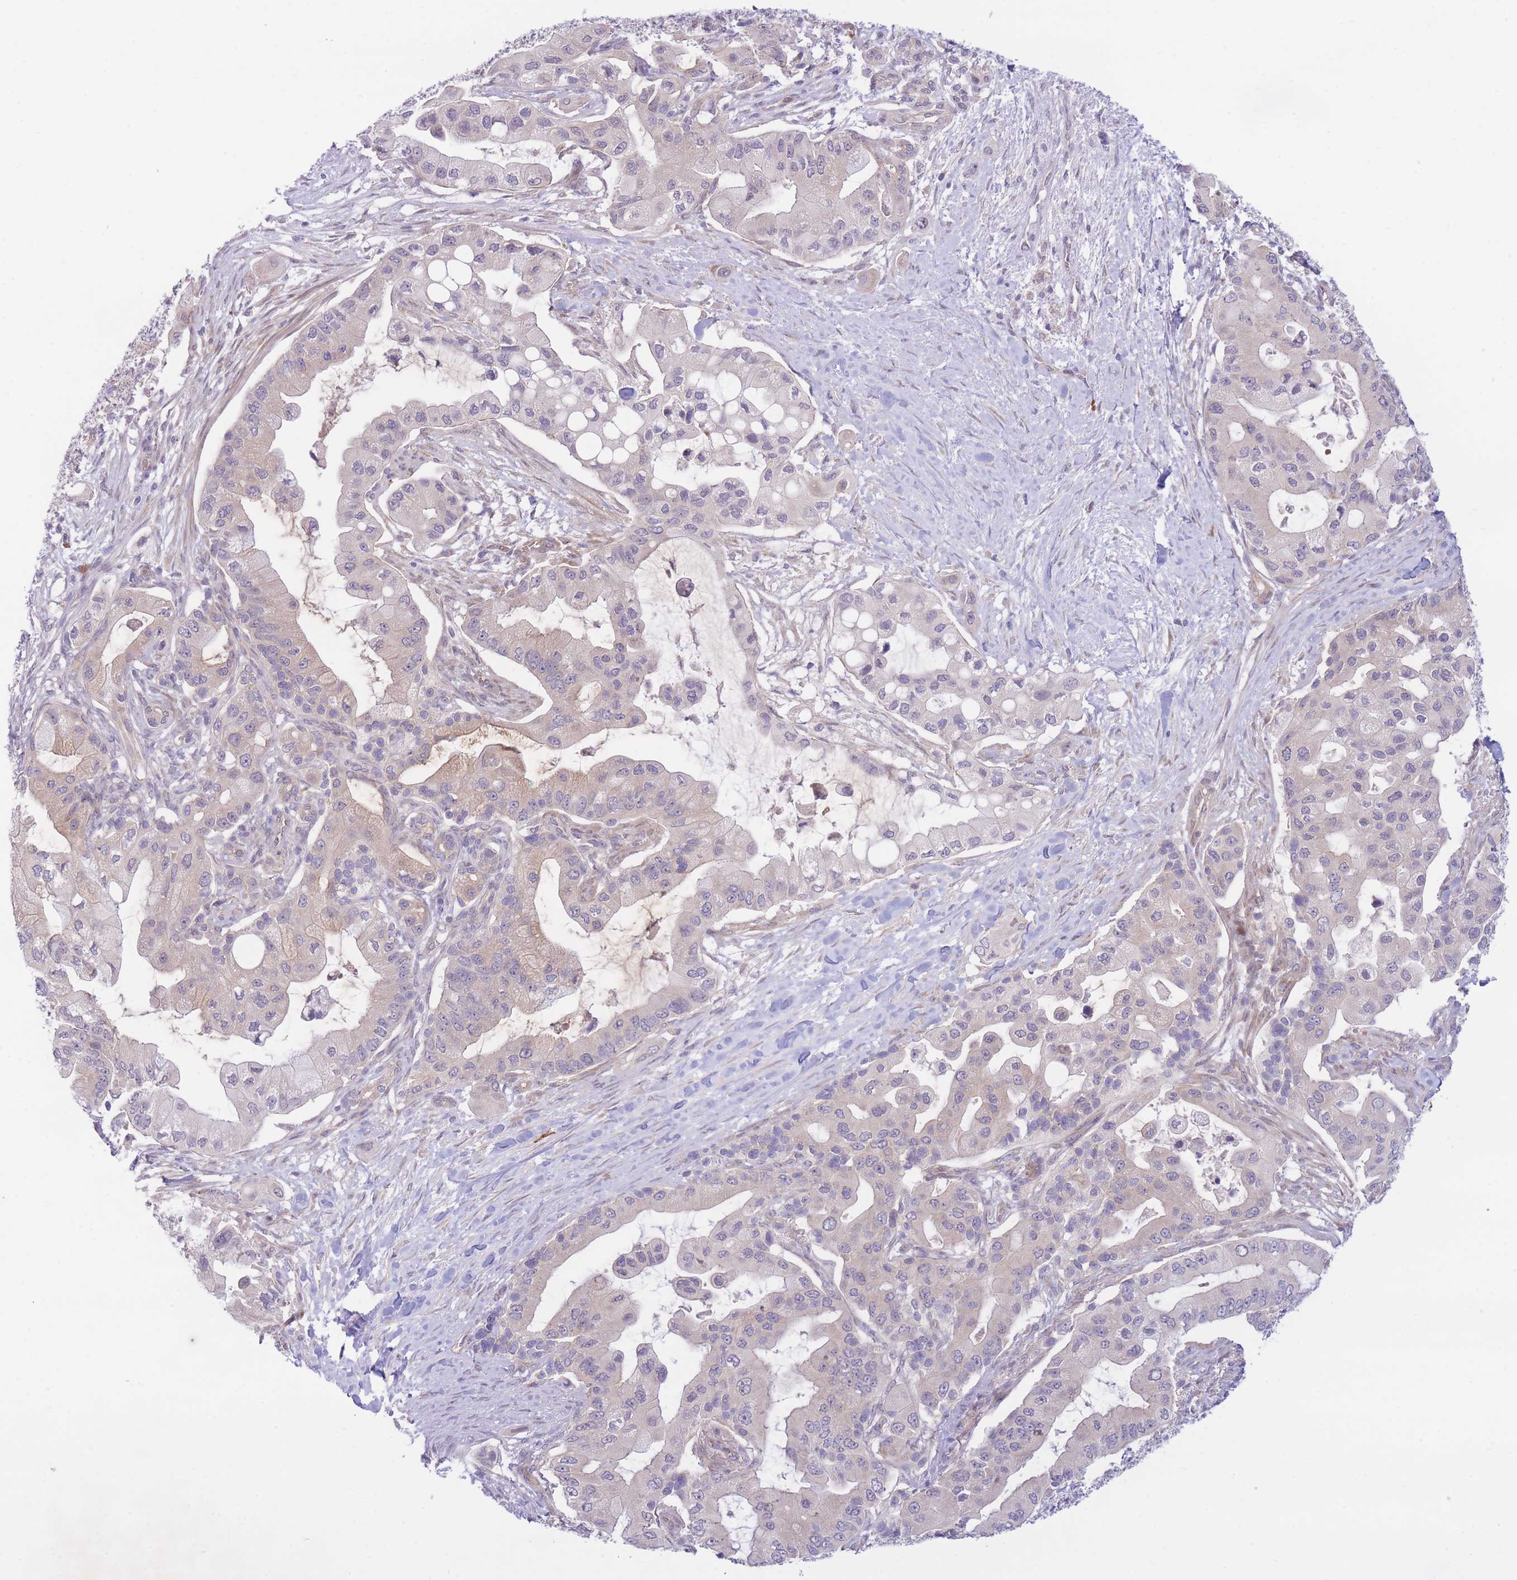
{"staining": {"intensity": "negative", "quantity": "none", "location": "none"}, "tissue": "pancreatic cancer", "cell_type": "Tumor cells", "image_type": "cancer", "snomed": [{"axis": "morphology", "description": "Adenocarcinoma, NOS"}, {"axis": "topography", "description": "Pancreas"}], "caption": "Adenocarcinoma (pancreatic) stained for a protein using IHC displays no staining tumor cells.", "gene": "CDC25B", "patient": {"sex": "male", "age": 57}}